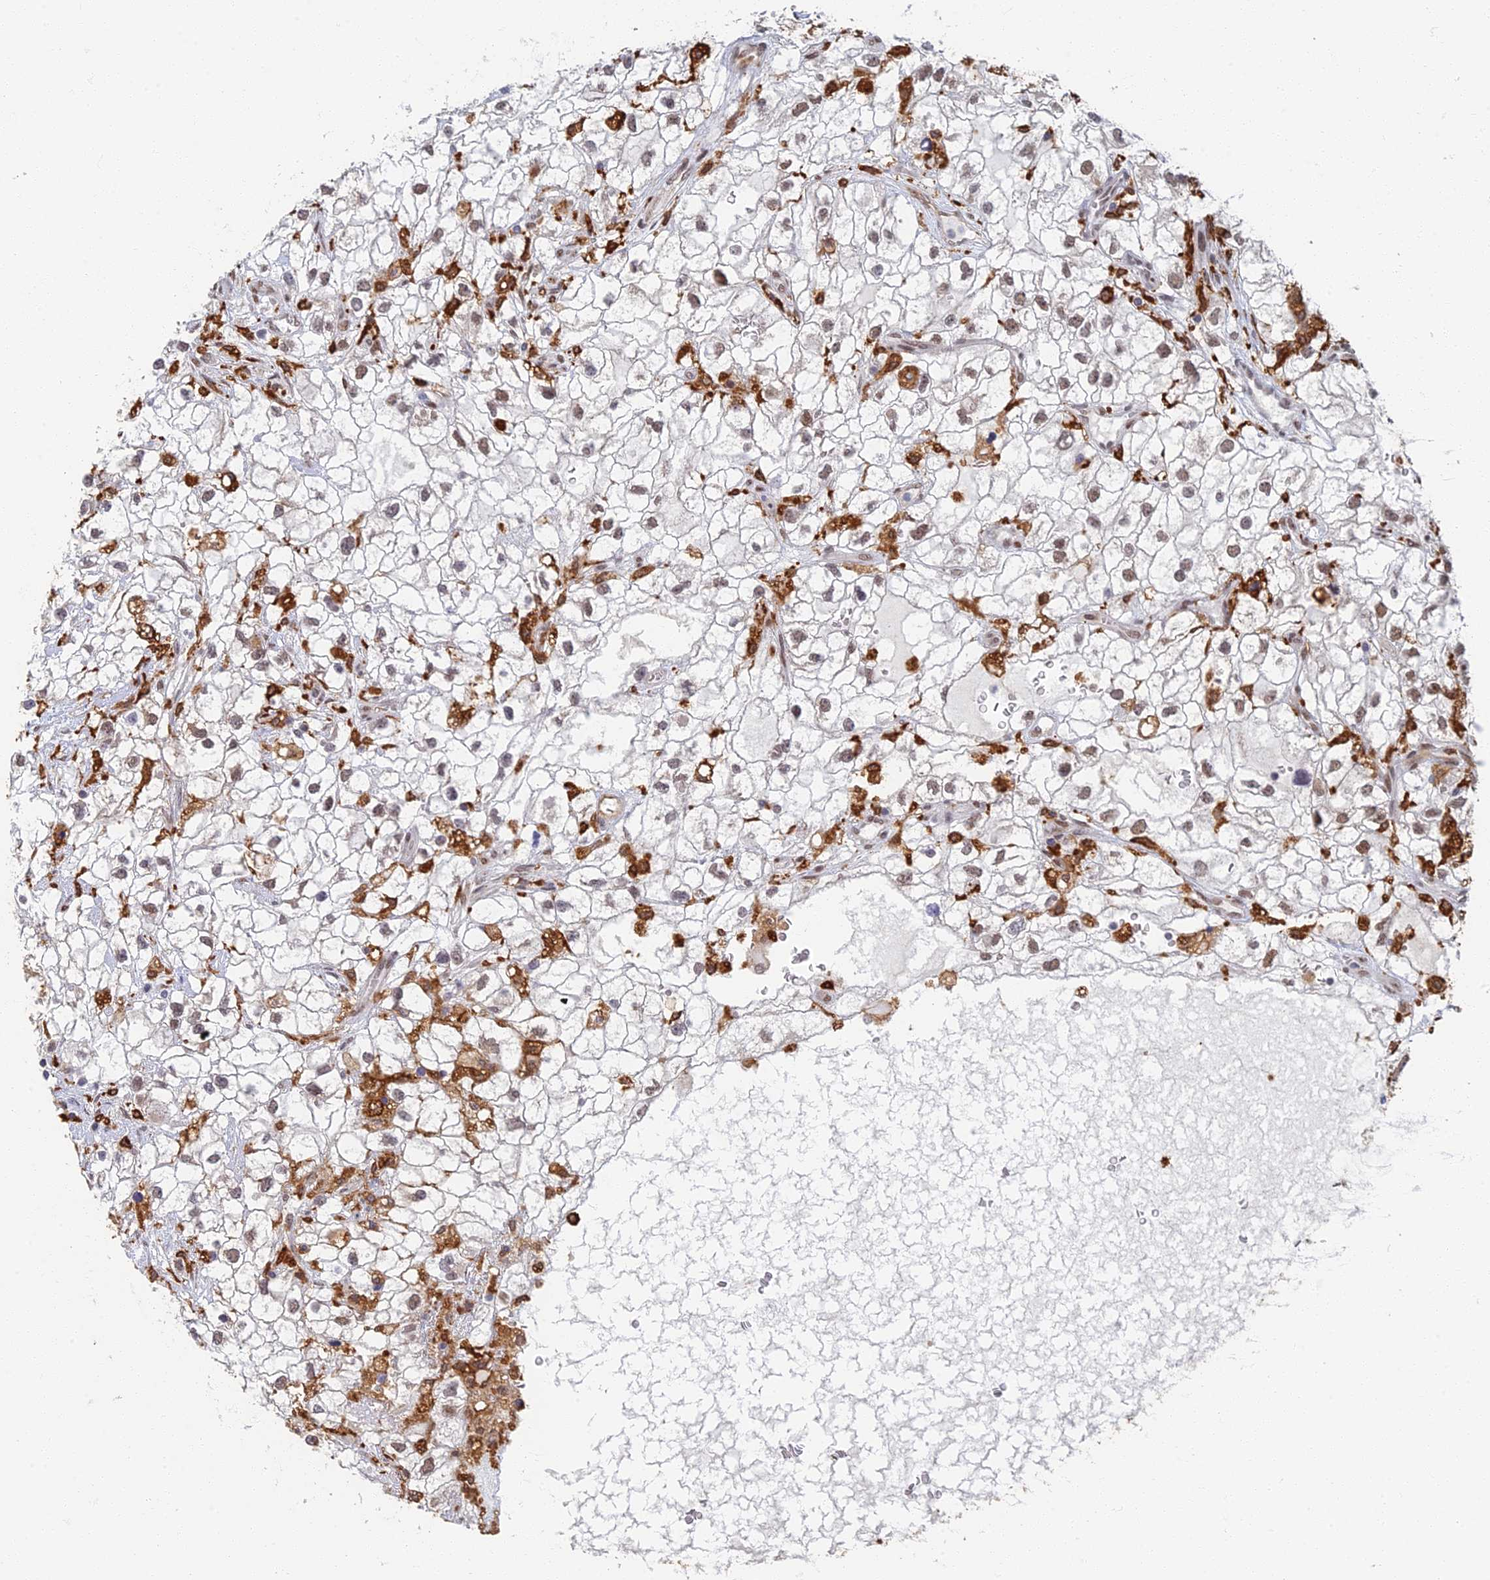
{"staining": {"intensity": "weak", "quantity": "<25%", "location": "nuclear"}, "tissue": "renal cancer", "cell_type": "Tumor cells", "image_type": "cancer", "snomed": [{"axis": "morphology", "description": "Adenocarcinoma, NOS"}, {"axis": "topography", "description": "Kidney"}], "caption": "The immunohistochemistry (IHC) histopathology image has no significant staining in tumor cells of renal cancer tissue.", "gene": "GPATCH1", "patient": {"sex": "male", "age": 59}}